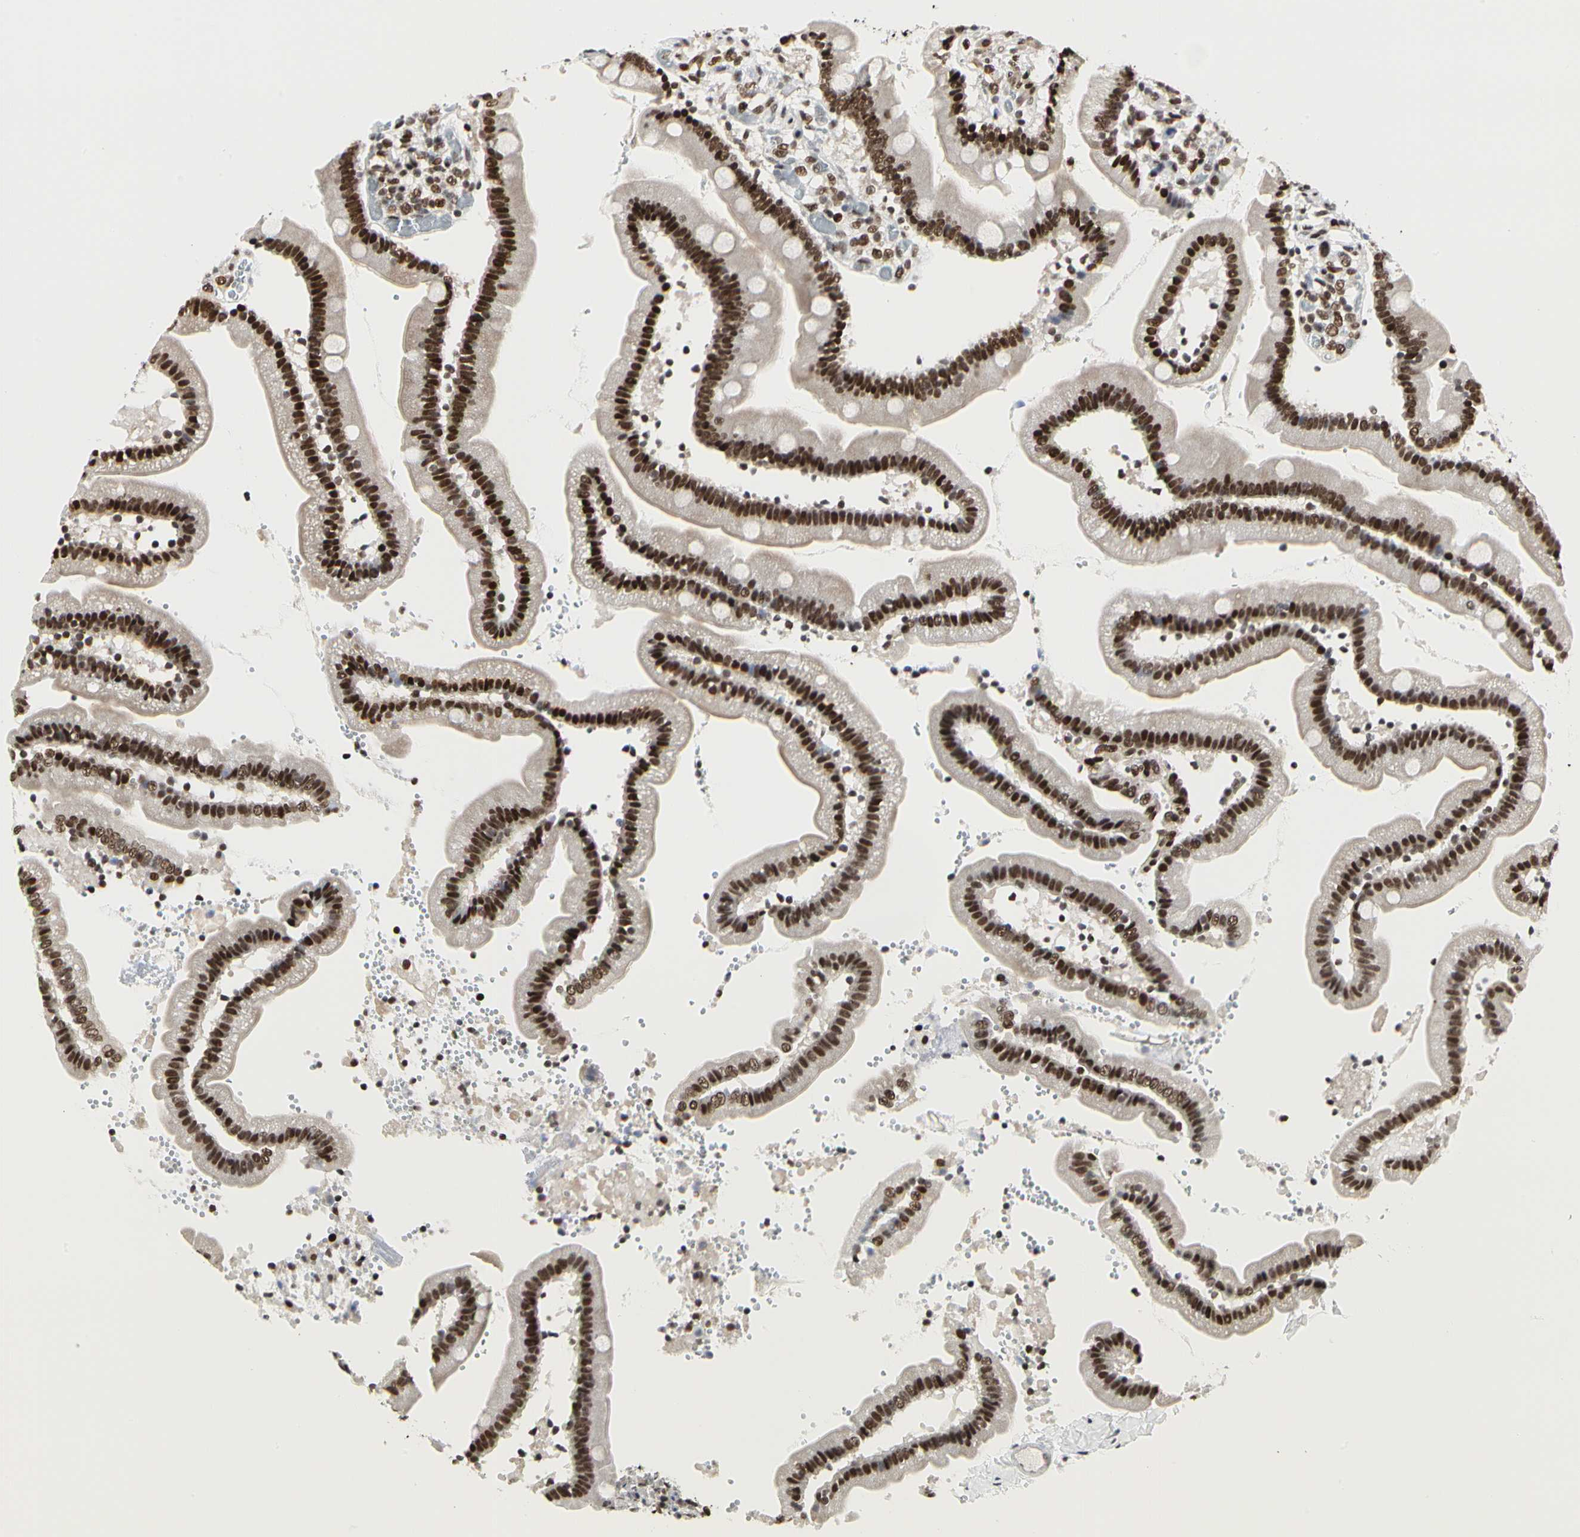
{"staining": {"intensity": "strong", "quantity": ">75%", "location": "nuclear"}, "tissue": "duodenum", "cell_type": "Glandular cells", "image_type": "normal", "snomed": [{"axis": "morphology", "description": "Normal tissue, NOS"}, {"axis": "topography", "description": "Duodenum"}], "caption": "Unremarkable duodenum demonstrates strong nuclear expression in about >75% of glandular cells, visualized by immunohistochemistry.", "gene": "PRMT3", "patient": {"sex": "male", "age": 66}}